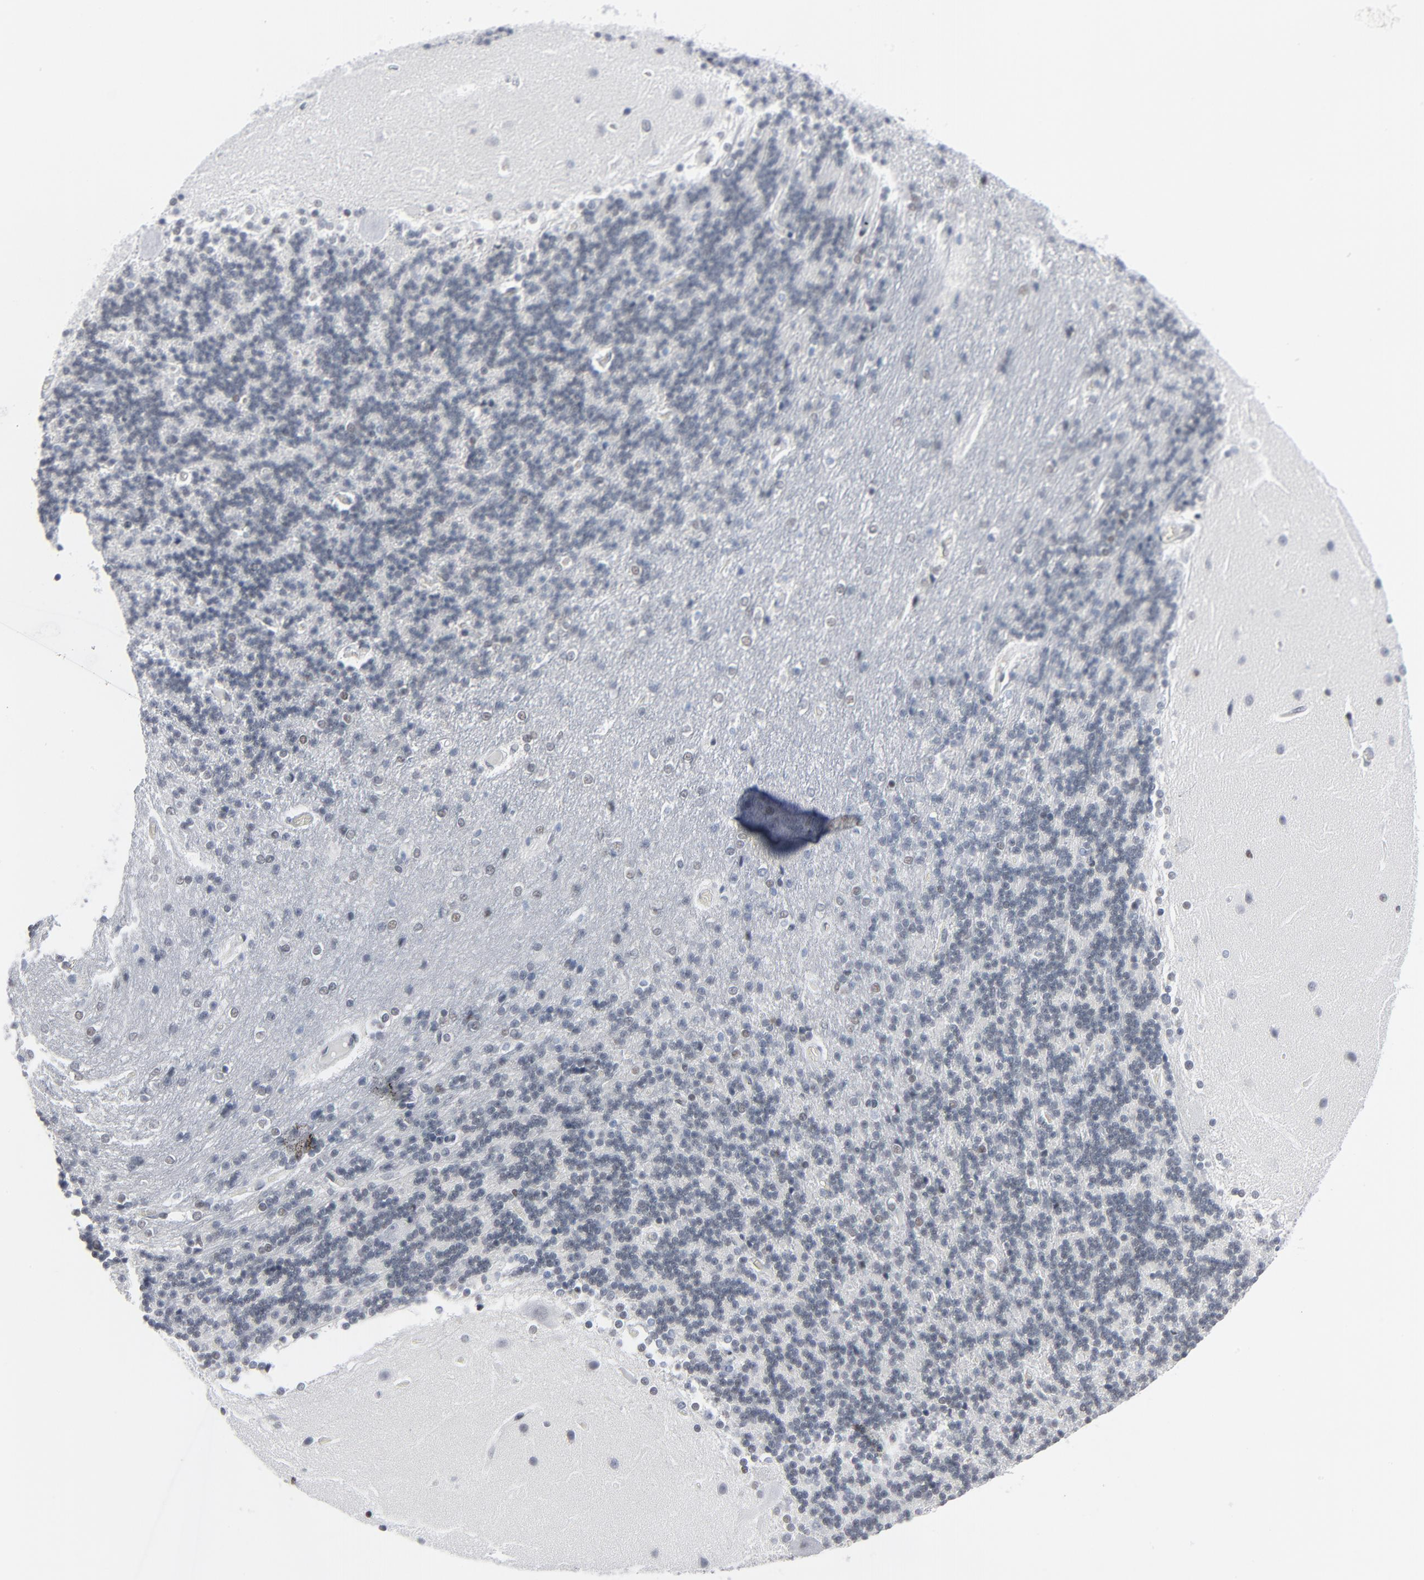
{"staining": {"intensity": "weak", "quantity": "25%-75%", "location": "nuclear"}, "tissue": "cerebellum", "cell_type": "Cells in granular layer", "image_type": "normal", "snomed": [{"axis": "morphology", "description": "Normal tissue, NOS"}, {"axis": "topography", "description": "Cerebellum"}], "caption": "Brown immunohistochemical staining in normal human cerebellum exhibits weak nuclear positivity in approximately 25%-75% of cells in granular layer.", "gene": "SIRT1", "patient": {"sex": "female", "age": 54}}